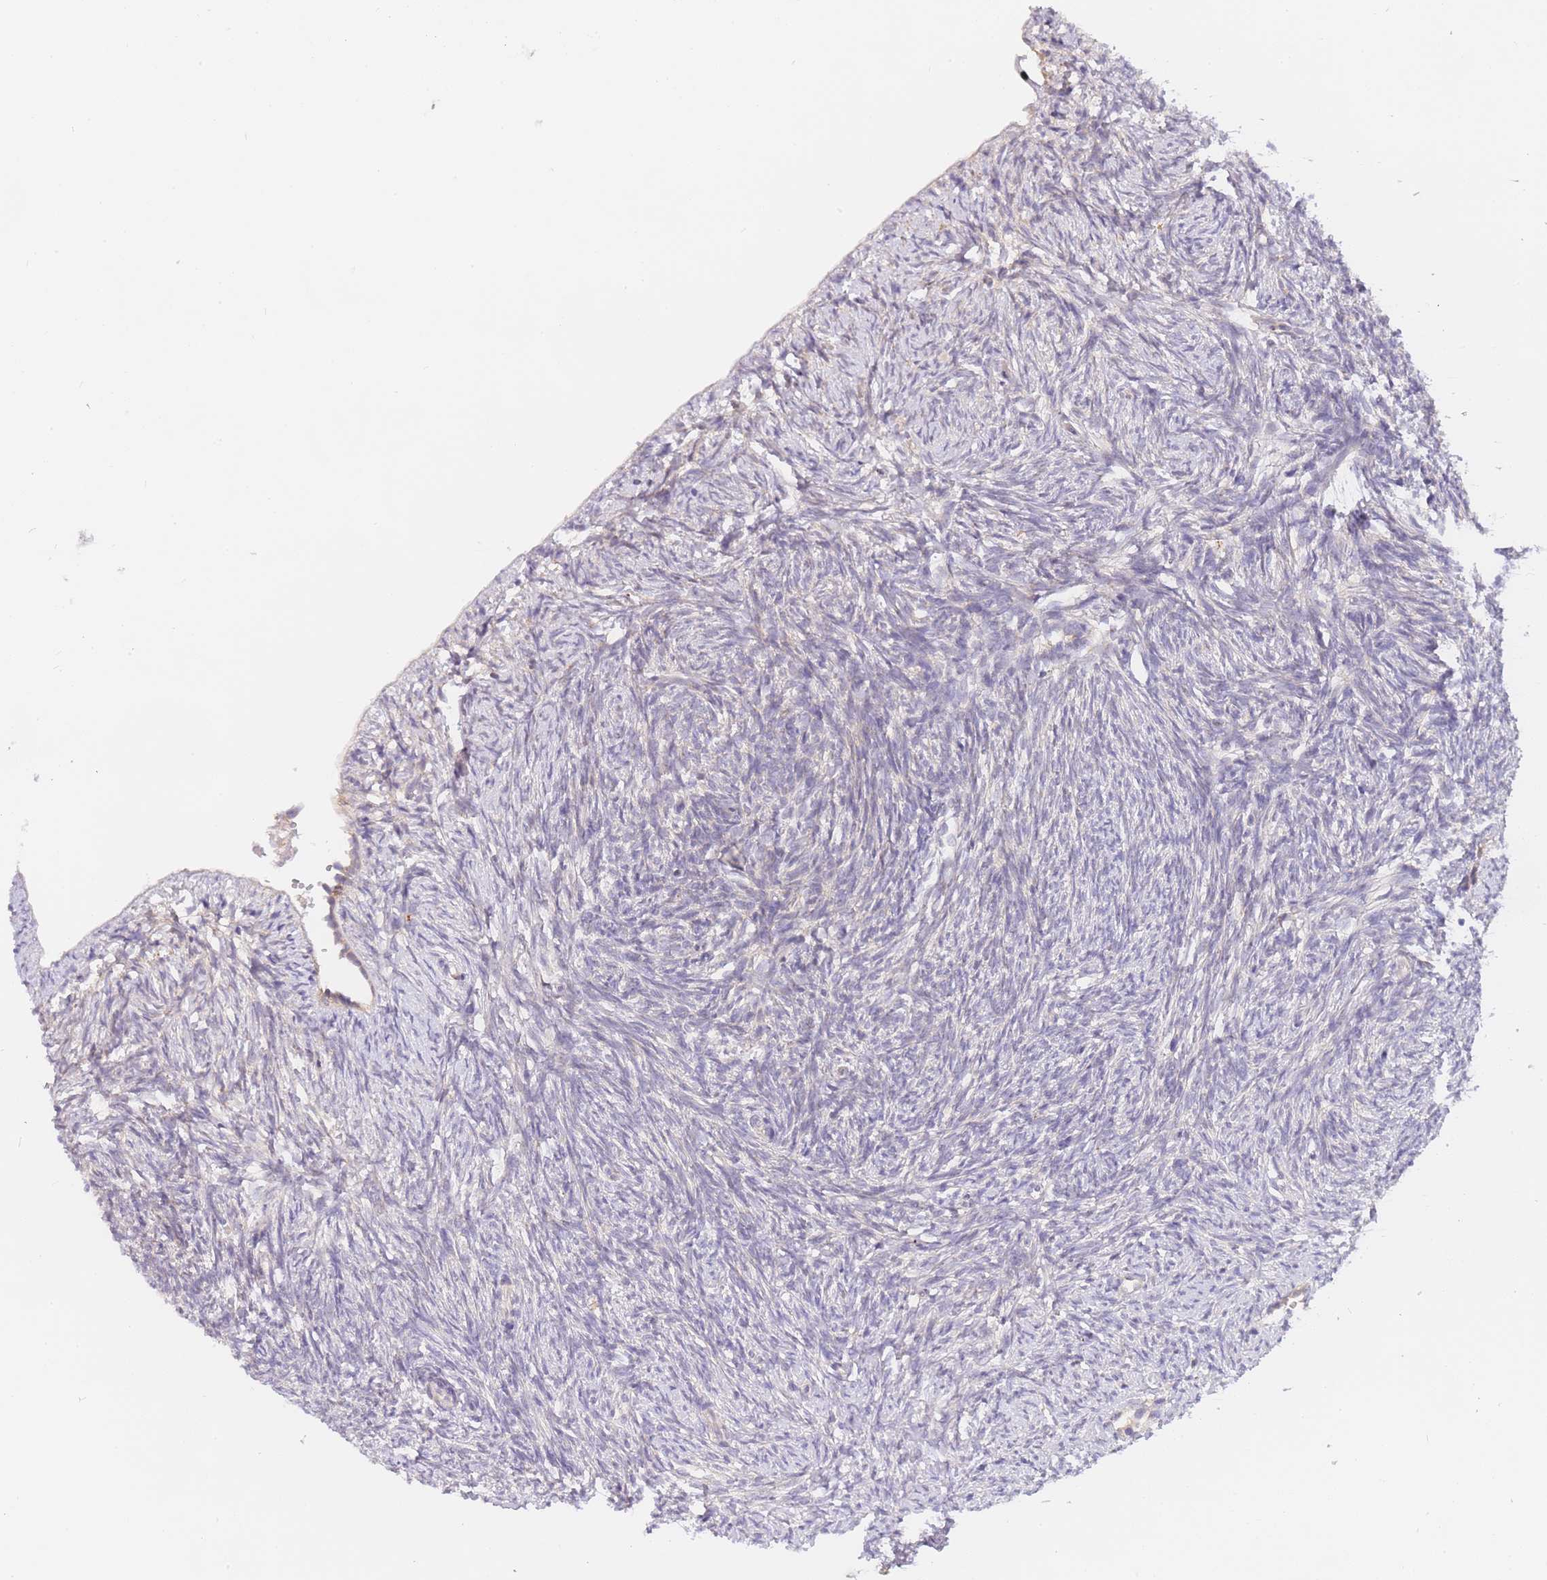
{"staining": {"intensity": "moderate", "quantity": ">75%", "location": "cytoplasmic/membranous"}, "tissue": "ovary", "cell_type": "Follicle cells", "image_type": "normal", "snomed": [{"axis": "morphology", "description": "Normal tissue, NOS"}, {"axis": "topography", "description": "Ovary"}], "caption": "DAB immunohistochemical staining of benign ovary shows moderate cytoplasmic/membranous protein positivity in approximately >75% of follicle cells.", "gene": "ZNF577", "patient": {"sex": "female", "age": 51}}